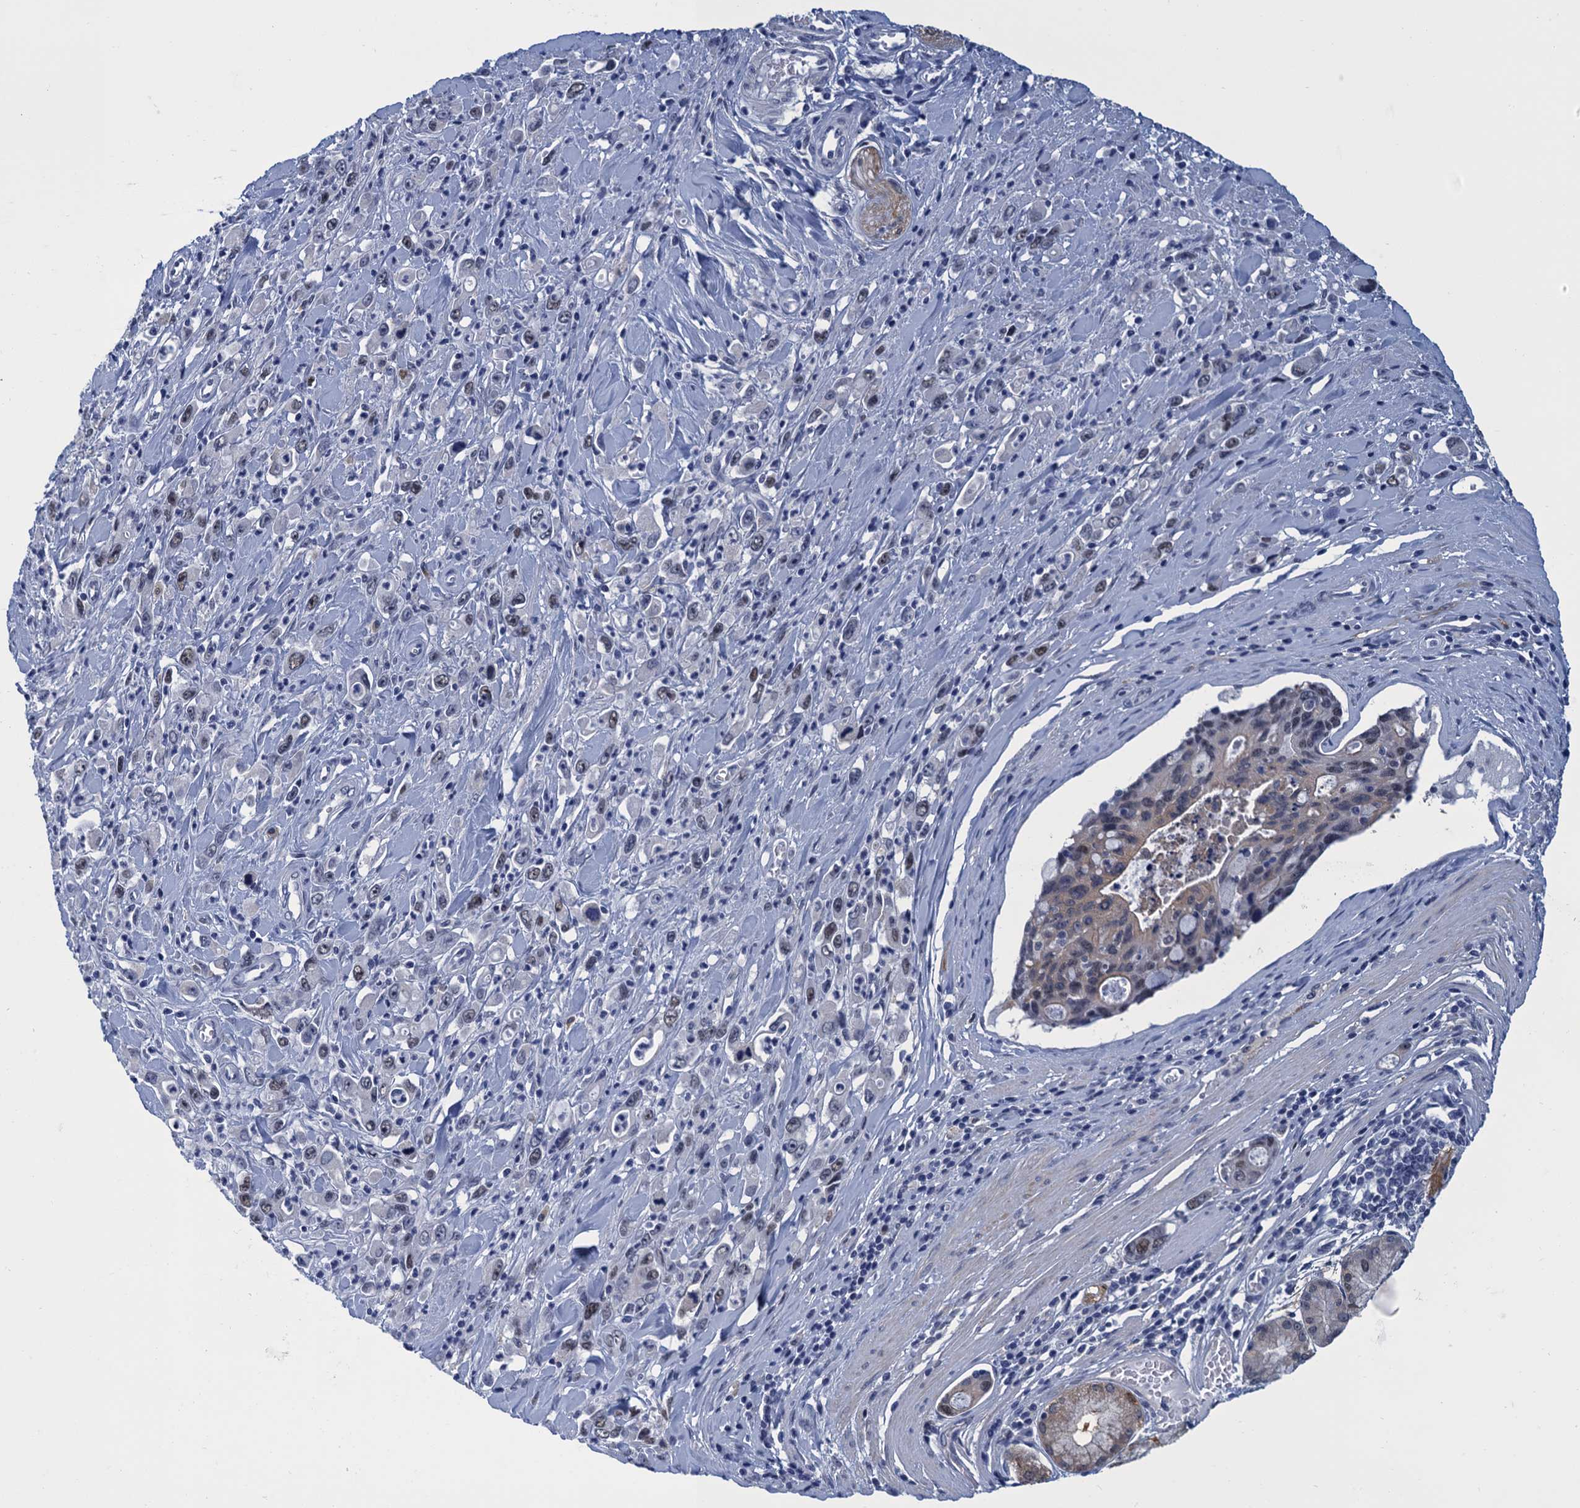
{"staining": {"intensity": "weak", "quantity": "<25%", "location": "nuclear"}, "tissue": "stomach cancer", "cell_type": "Tumor cells", "image_type": "cancer", "snomed": [{"axis": "morphology", "description": "Adenocarcinoma, NOS"}, {"axis": "topography", "description": "Stomach, lower"}], "caption": "Stomach cancer stained for a protein using immunohistochemistry (IHC) exhibits no positivity tumor cells.", "gene": "GINS3", "patient": {"sex": "female", "age": 43}}